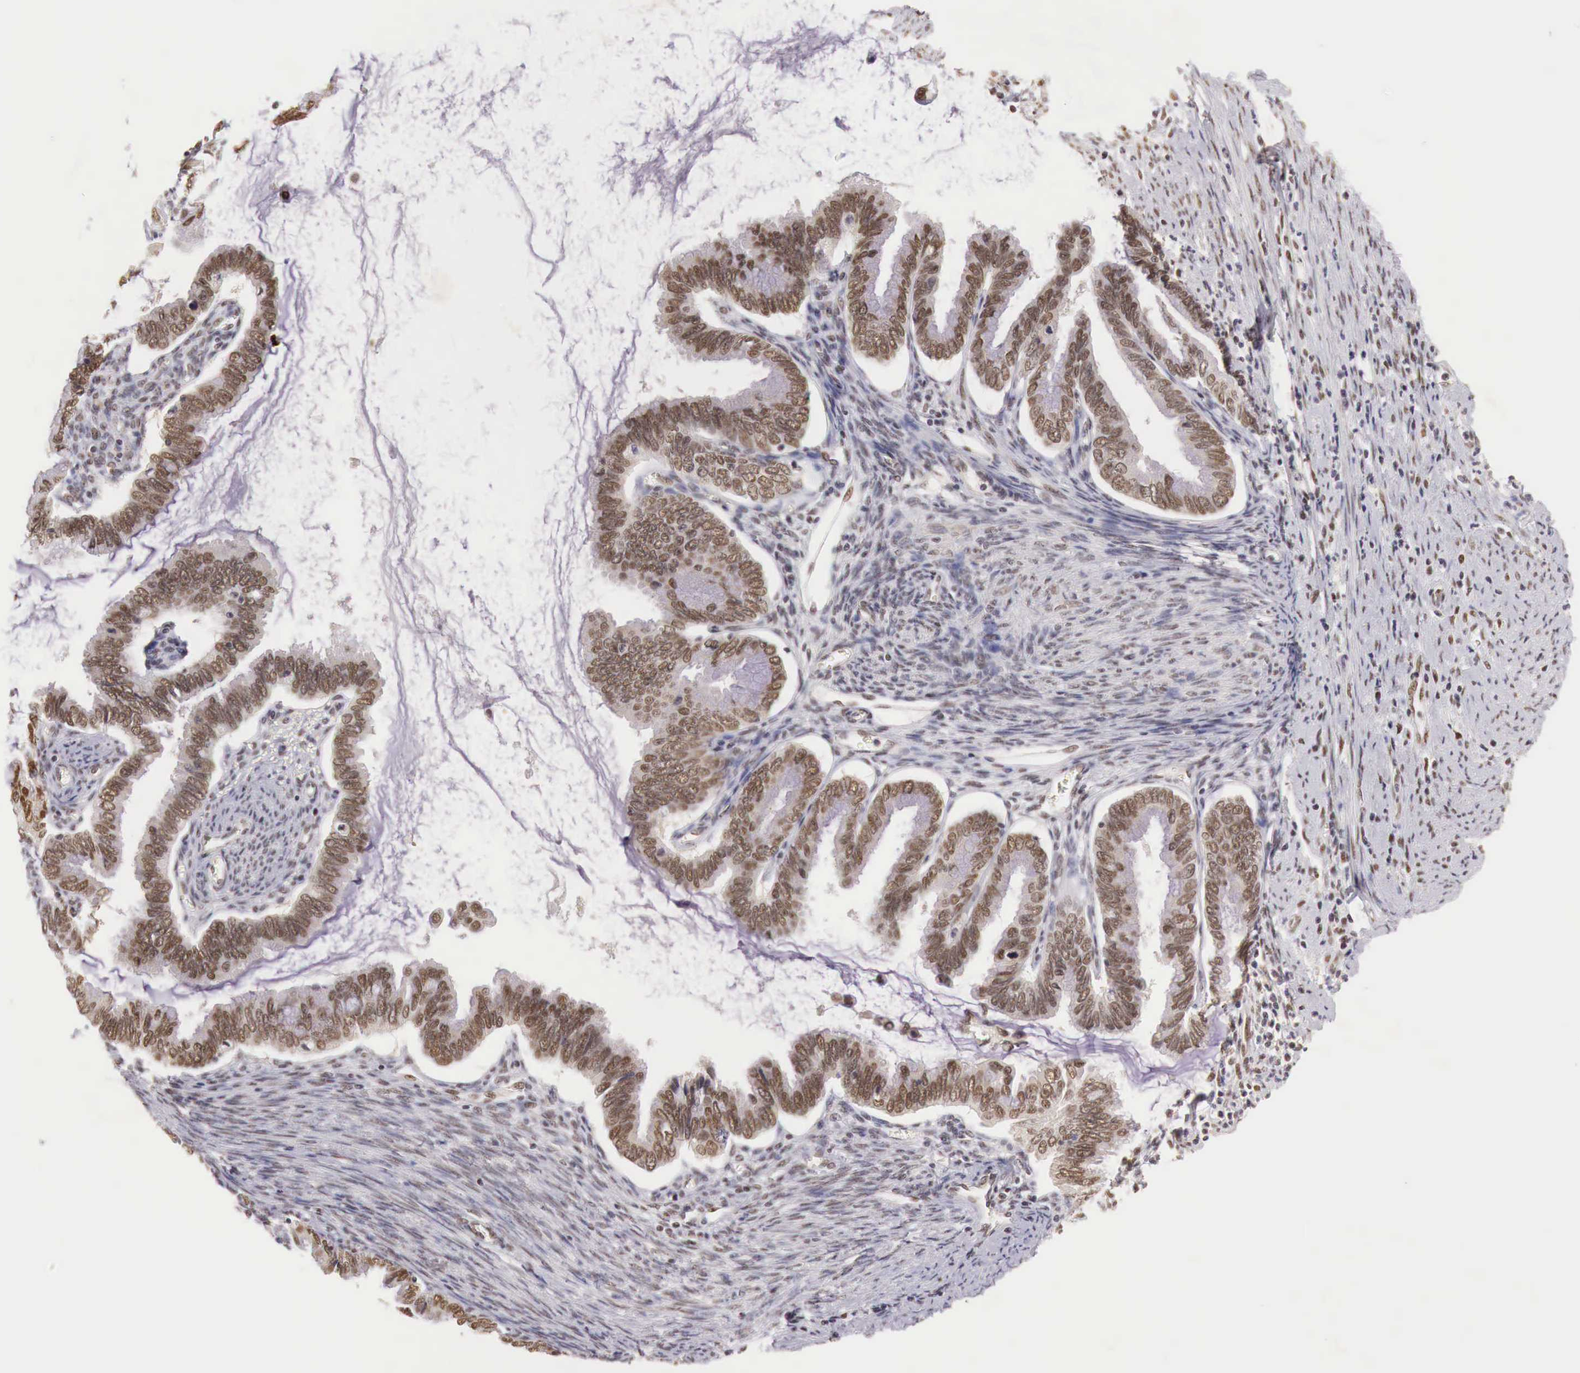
{"staining": {"intensity": "weak", "quantity": ">75%", "location": "cytoplasmic/membranous,nuclear"}, "tissue": "cervical cancer", "cell_type": "Tumor cells", "image_type": "cancer", "snomed": [{"axis": "morphology", "description": "Adenocarcinoma, NOS"}, {"axis": "topography", "description": "Cervix"}], "caption": "A low amount of weak cytoplasmic/membranous and nuclear expression is seen in approximately >75% of tumor cells in cervical cancer tissue.", "gene": "GPKOW", "patient": {"sex": "female", "age": 49}}